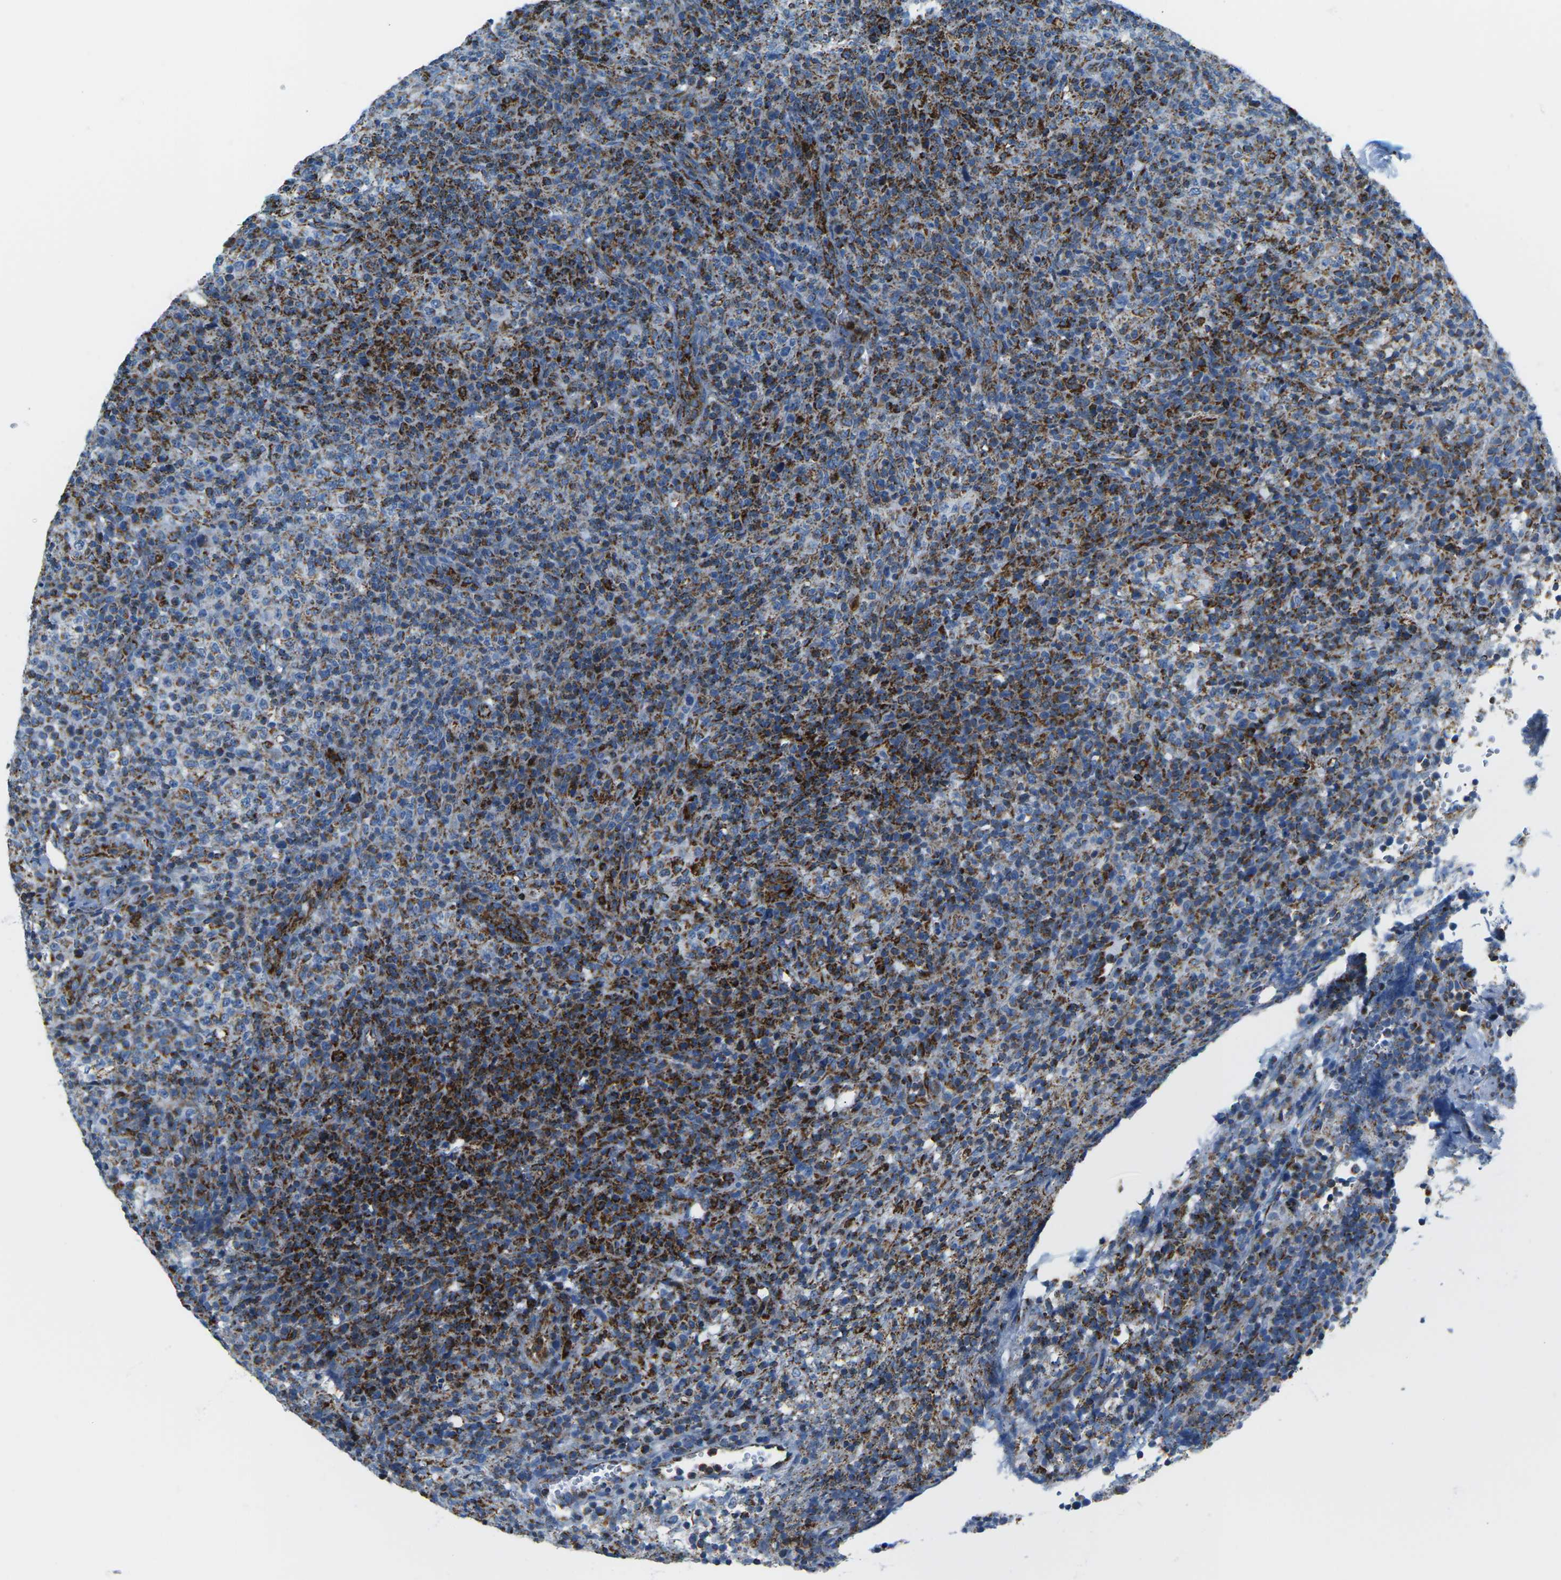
{"staining": {"intensity": "strong", "quantity": "25%-75%", "location": "cytoplasmic/membranous"}, "tissue": "lymphoma", "cell_type": "Tumor cells", "image_type": "cancer", "snomed": [{"axis": "morphology", "description": "Malignant lymphoma, non-Hodgkin's type, High grade"}, {"axis": "topography", "description": "Lymph node"}], "caption": "Lymphoma tissue displays strong cytoplasmic/membranous positivity in approximately 25%-75% of tumor cells, visualized by immunohistochemistry. (brown staining indicates protein expression, while blue staining denotes nuclei).", "gene": "COX6C", "patient": {"sex": "female", "age": 76}}